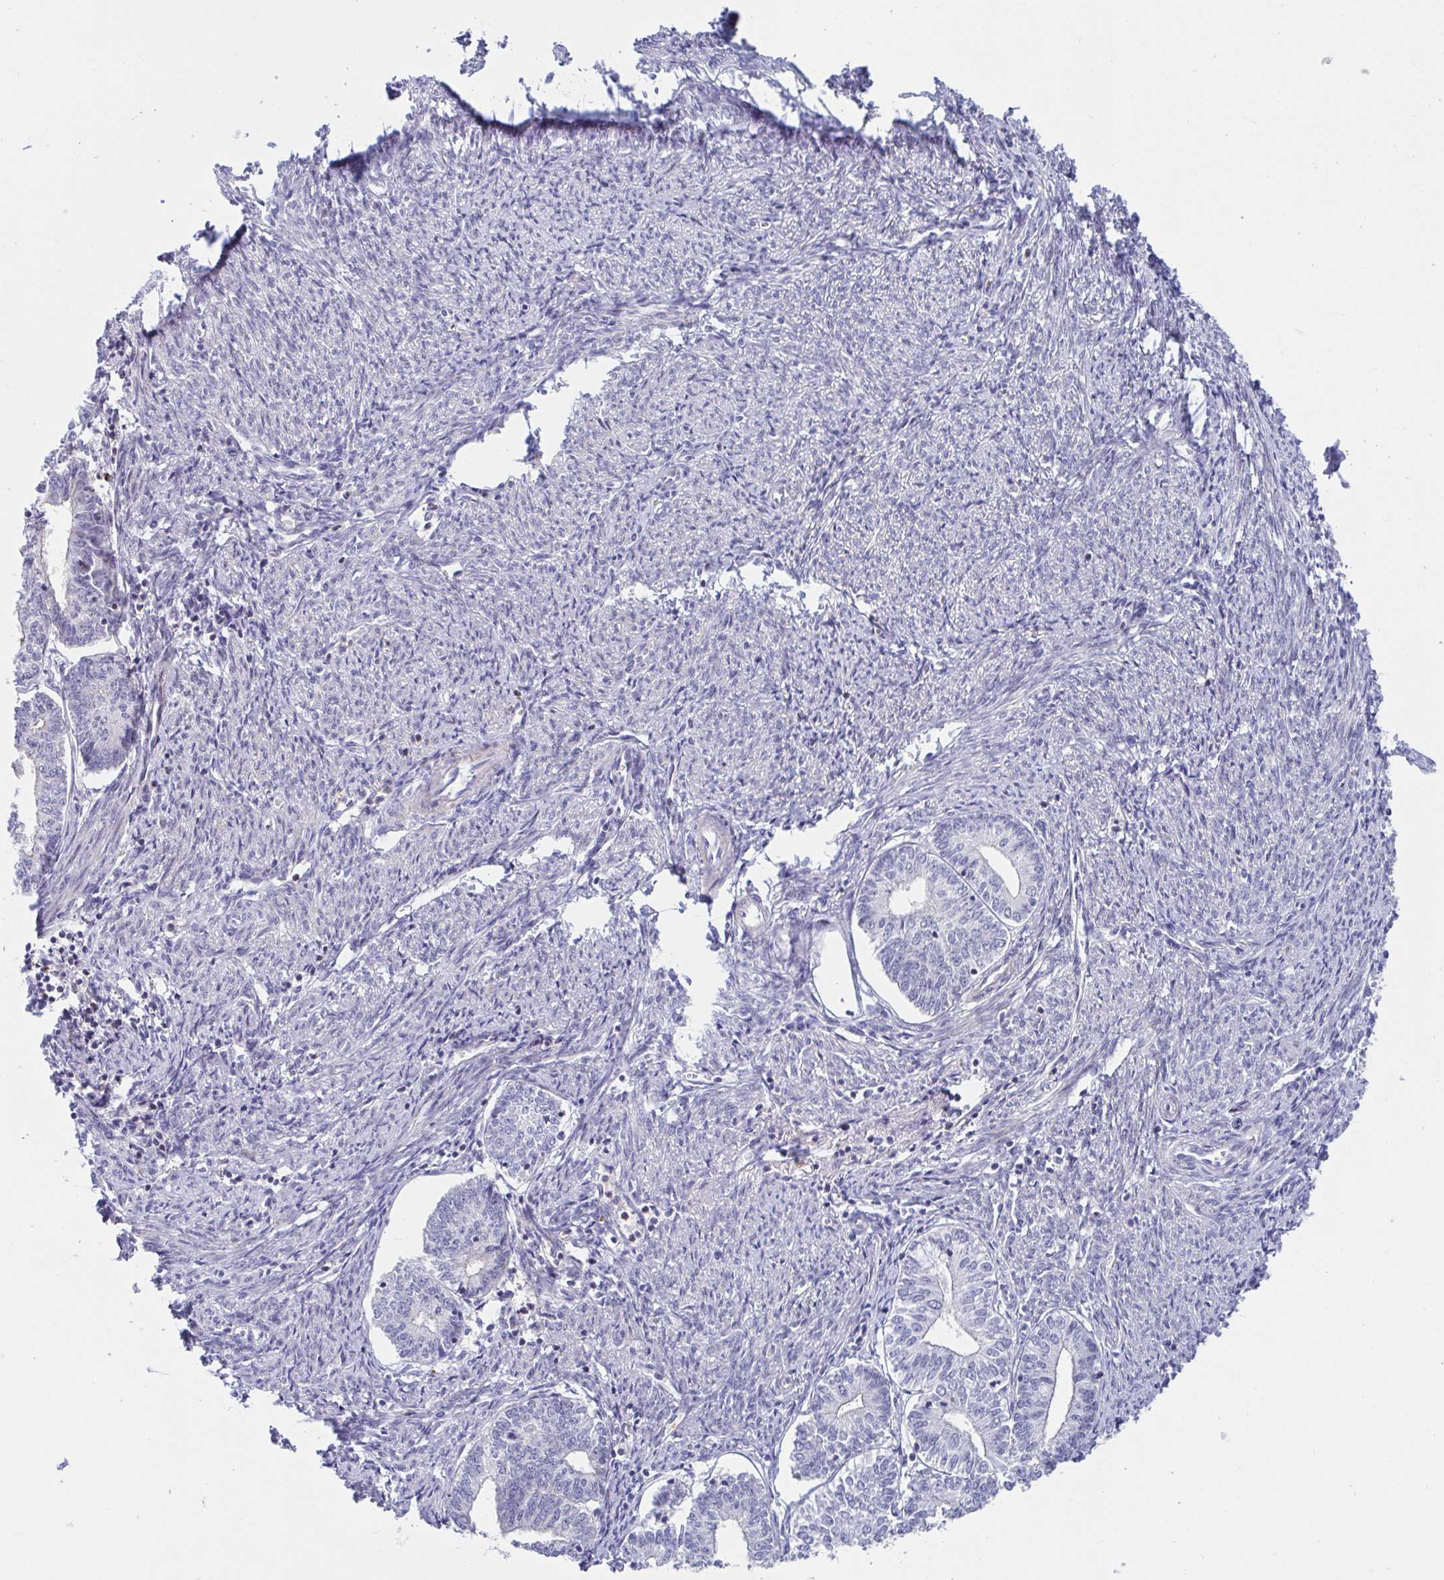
{"staining": {"intensity": "negative", "quantity": "none", "location": "none"}, "tissue": "endometrial cancer", "cell_type": "Tumor cells", "image_type": "cancer", "snomed": [{"axis": "morphology", "description": "Adenocarcinoma, NOS"}, {"axis": "topography", "description": "Endometrium"}], "caption": "IHC histopathology image of endometrial adenocarcinoma stained for a protein (brown), which demonstrates no staining in tumor cells.", "gene": "WDR72", "patient": {"sex": "female", "age": 61}}